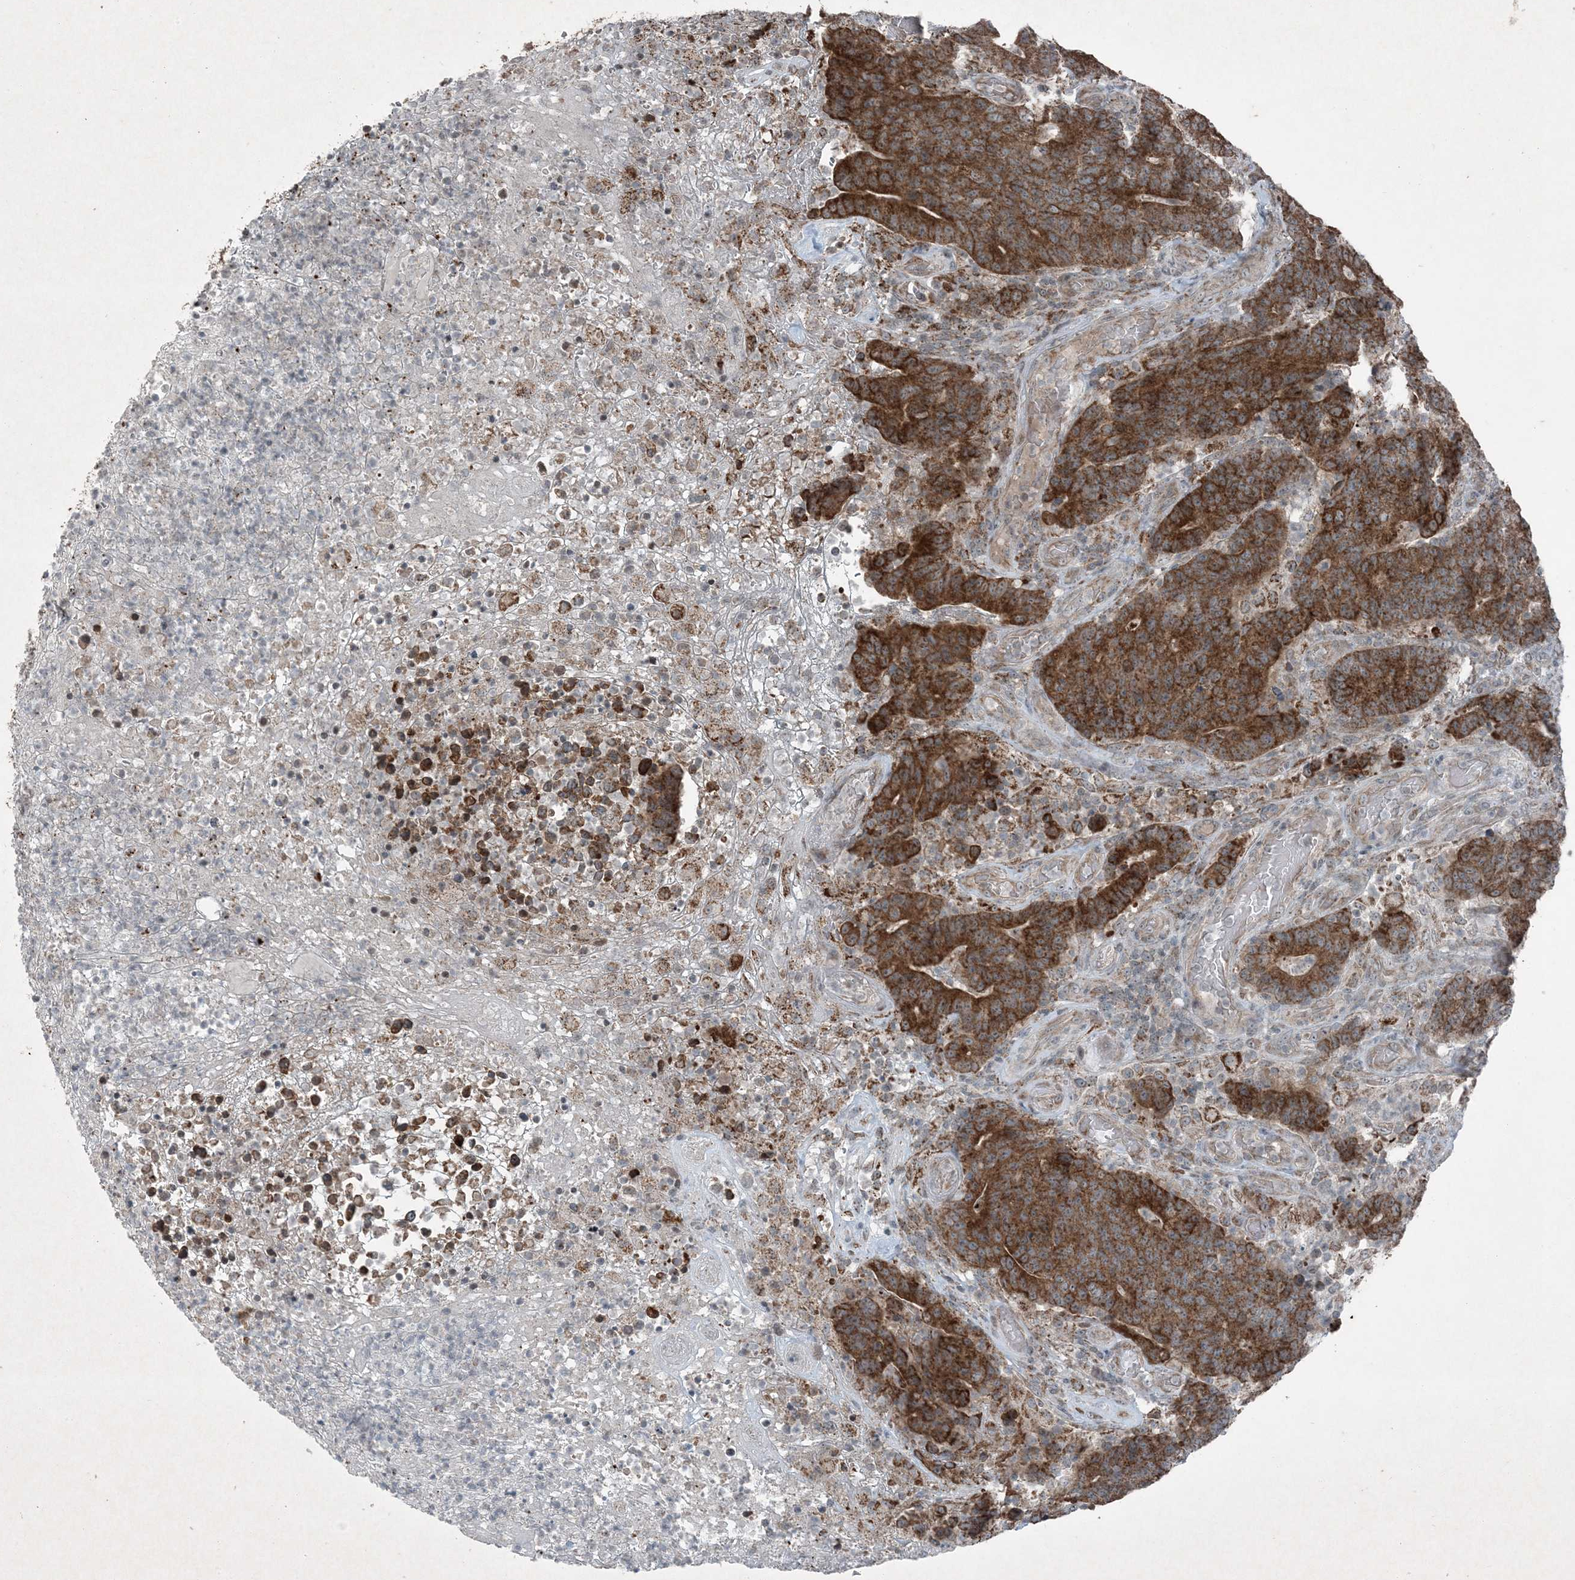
{"staining": {"intensity": "strong", "quantity": ">75%", "location": "cytoplasmic/membranous"}, "tissue": "colorectal cancer", "cell_type": "Tumor cells", "image_type": "cancer", "snomed": [{"axis": "morphology", "description": "Normal tissue, NOS"}, {"axis": "morphology", "description": "Adenocarcinoma, NOS"}, {"axis": "topography", "description": "Colon"}], "caption": "Human colorectal cancer (adenocarcinoma) stained for a protein (brown) demonstrates strong cytoplasmic/membranous positive positivity in about >75% of tumor cells.", "gene": "PC", "patient": {"sex": "female", "age": 75}}